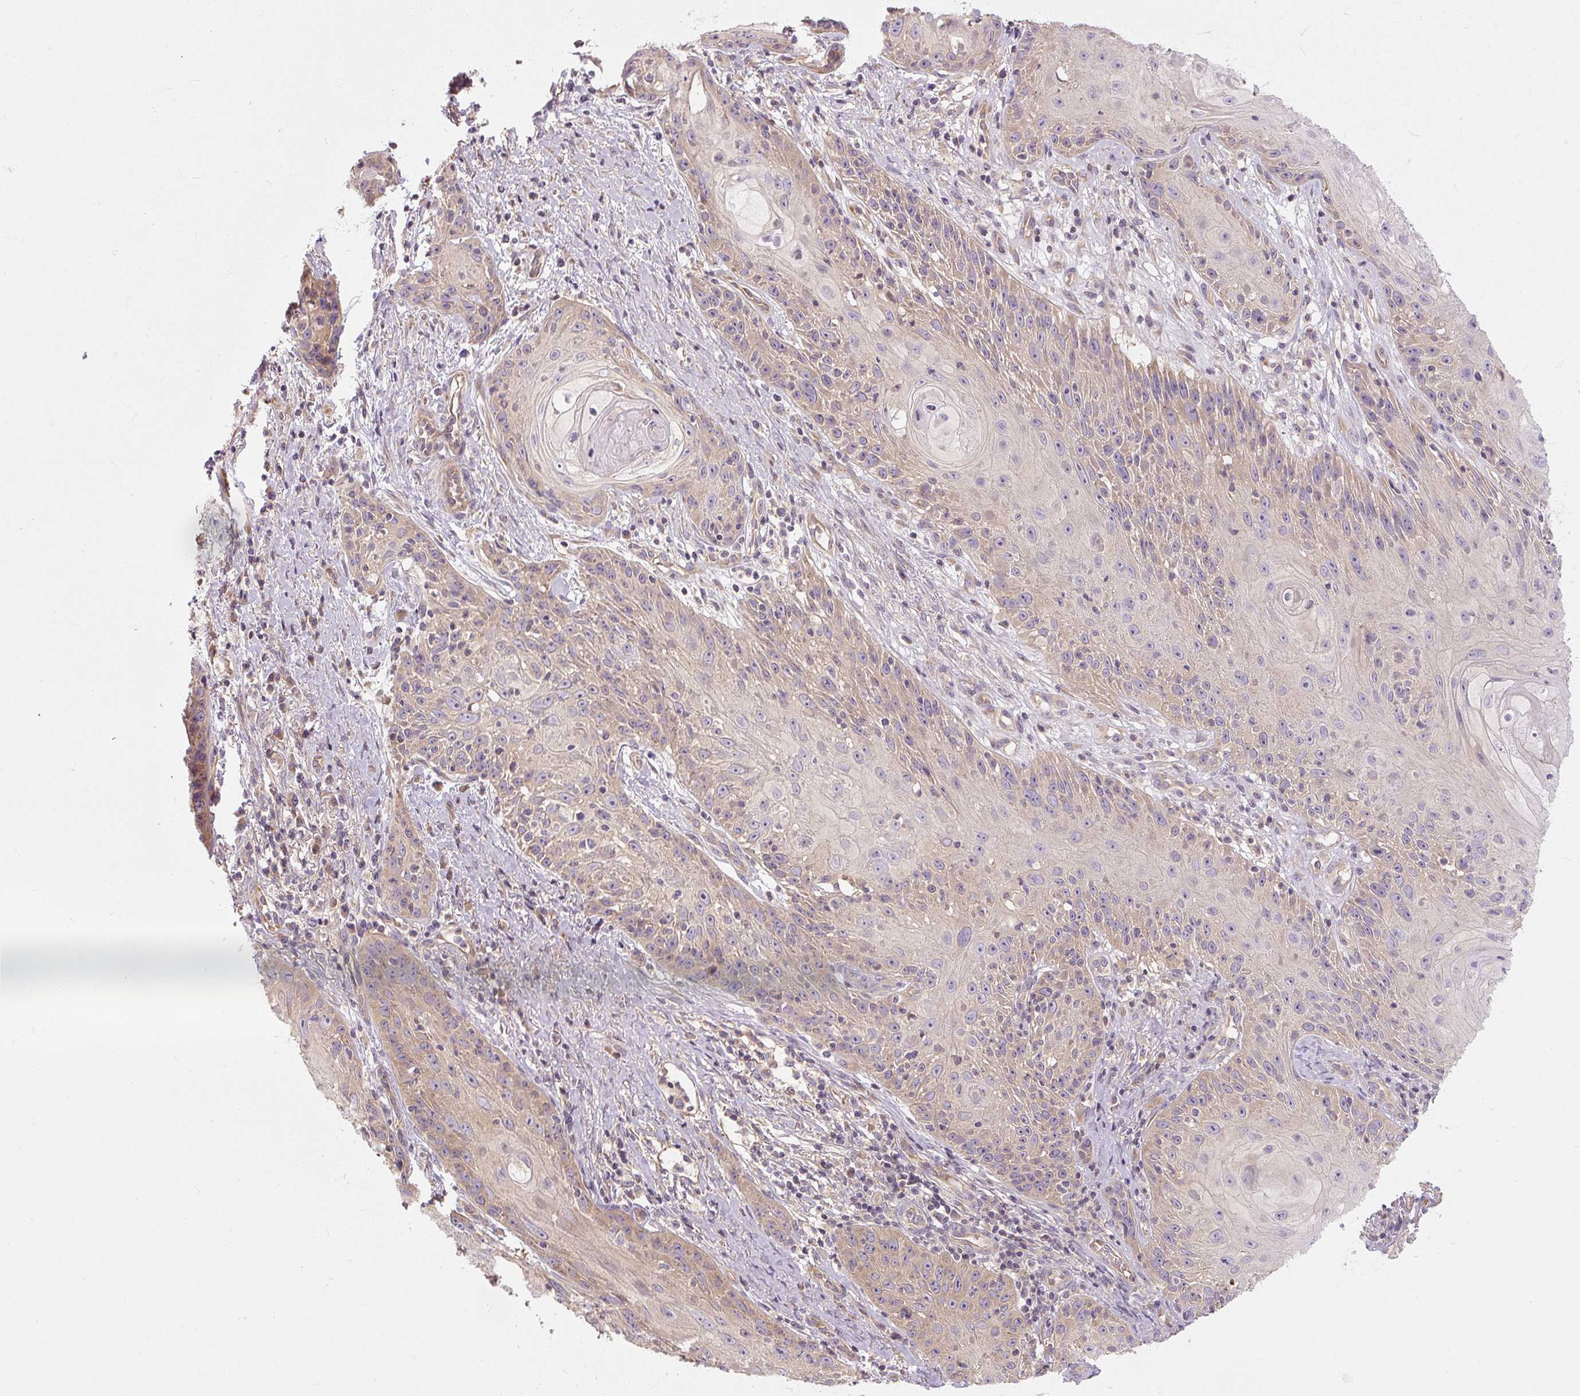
{"staining": {"intensity": "weak", "quantity": "25%-75%", "location": "cytoplasmic/membranous"}, "tissue": "skin cancer", "cell_type": "Tumor cells", "image_type": "cancer", "snomed": [{"axis": "morphology", "description": "Squamous cell carcinoma, NOS"}, {"axis": "topography", "description": "Skin"}, {"axis": "topography", "description": "Vulva"}], "caption": "Weak cytoplasmic/membranous expression for a protein is appreciated in approximately 25%-75% of tumor cells of squamous cell carcinoma (skin) using IHC.", "gene": "RB1CC1", "patient": {"sex": "female", "age": 76}}